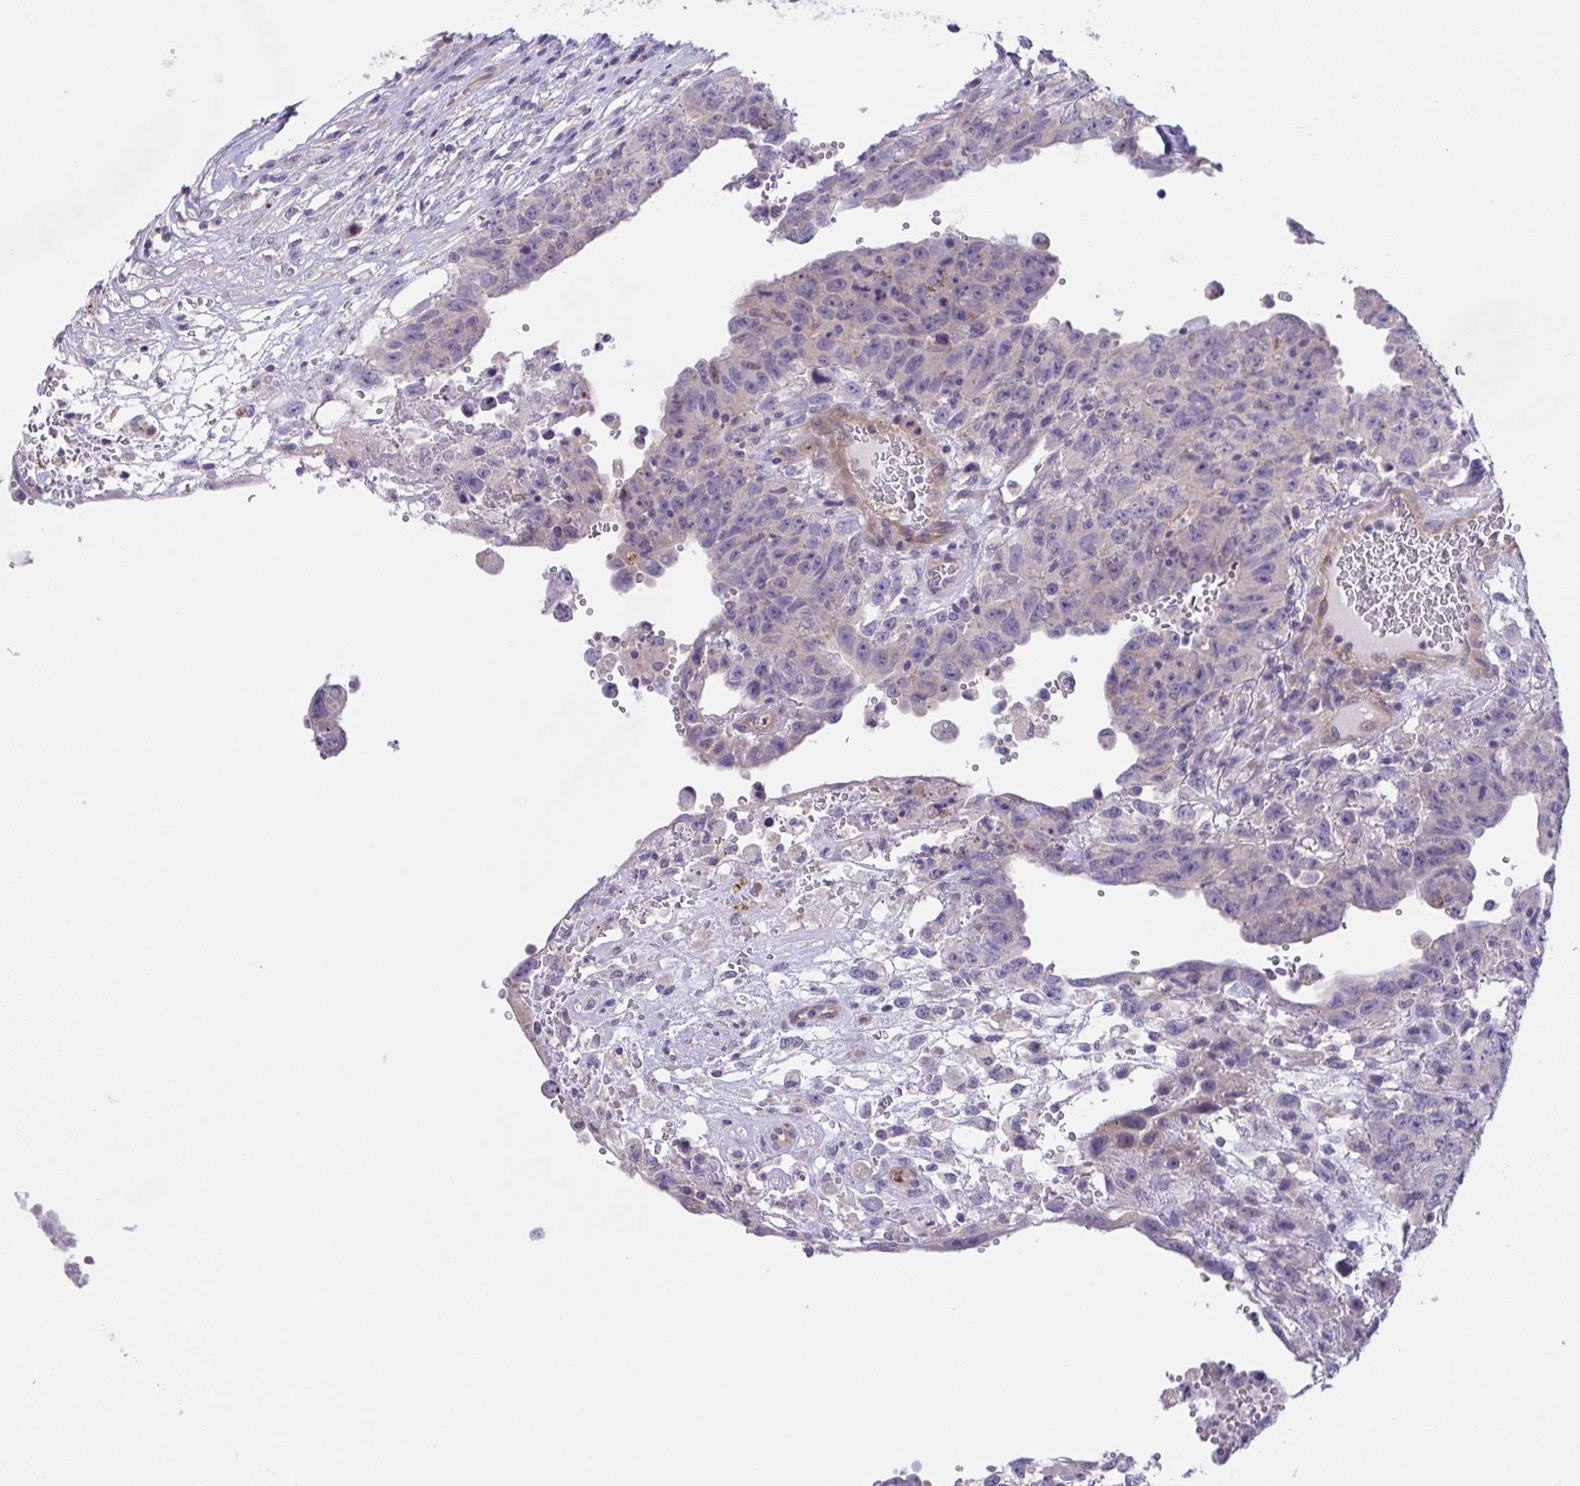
{"staining": {"intensity": "negative", "quantity": "none", "location": "none"}, "tissue": "testis cancer", "cell_type": "Tumor cells", "image_type": "cancer", "snomed": [{"axis": "morphology", "description": "Carcinoma, Embryonal, NOS"}, {"axis": "topography", "description": "Testis"}], "caption": "Immunohistochemical staining of human embryonal carcinoma (testis) shows no significant staining in tumor cells.", "gene": "RHOXF1", "patient": {"sex": "male", "age": 26}}